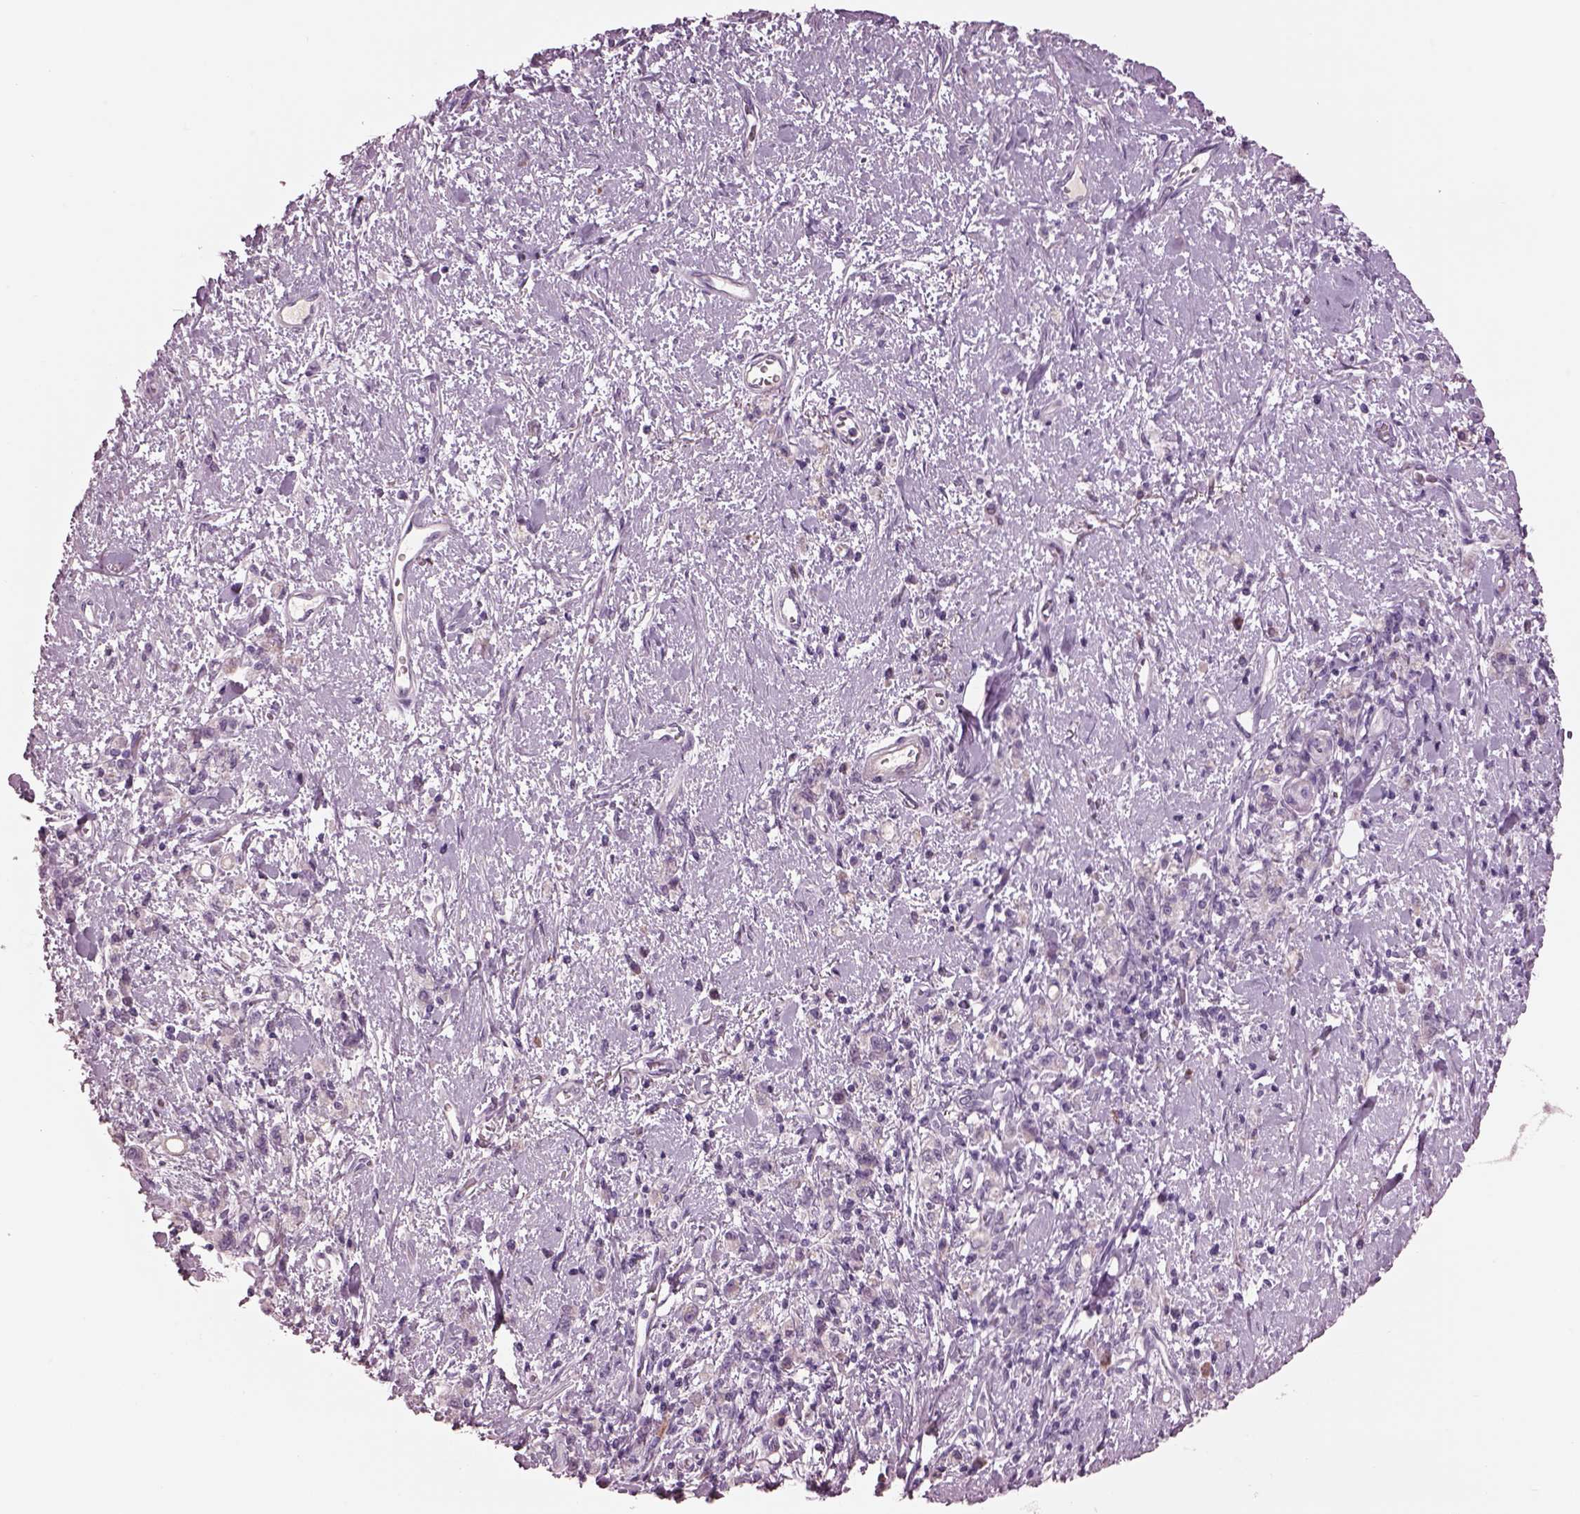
{"staining": {"intensity": "negative", "quantity": "none", "location": "none"}, "tissue": "stomach cancer", "cell_type": "Tumor cells", "image_type": "cancer", "snomed": [{"axis": "morphology", "description": "Adenocarcinoma, NOS"}, {"axis": "topography", "description": "Stomach"}], "caption": "Stomach adenocarcinoma was stained to show a protein in brown. There is no significant positivity in tumor cells.", "gene": "CYLC1", "patient": {"sex": "male", "age": 77}}